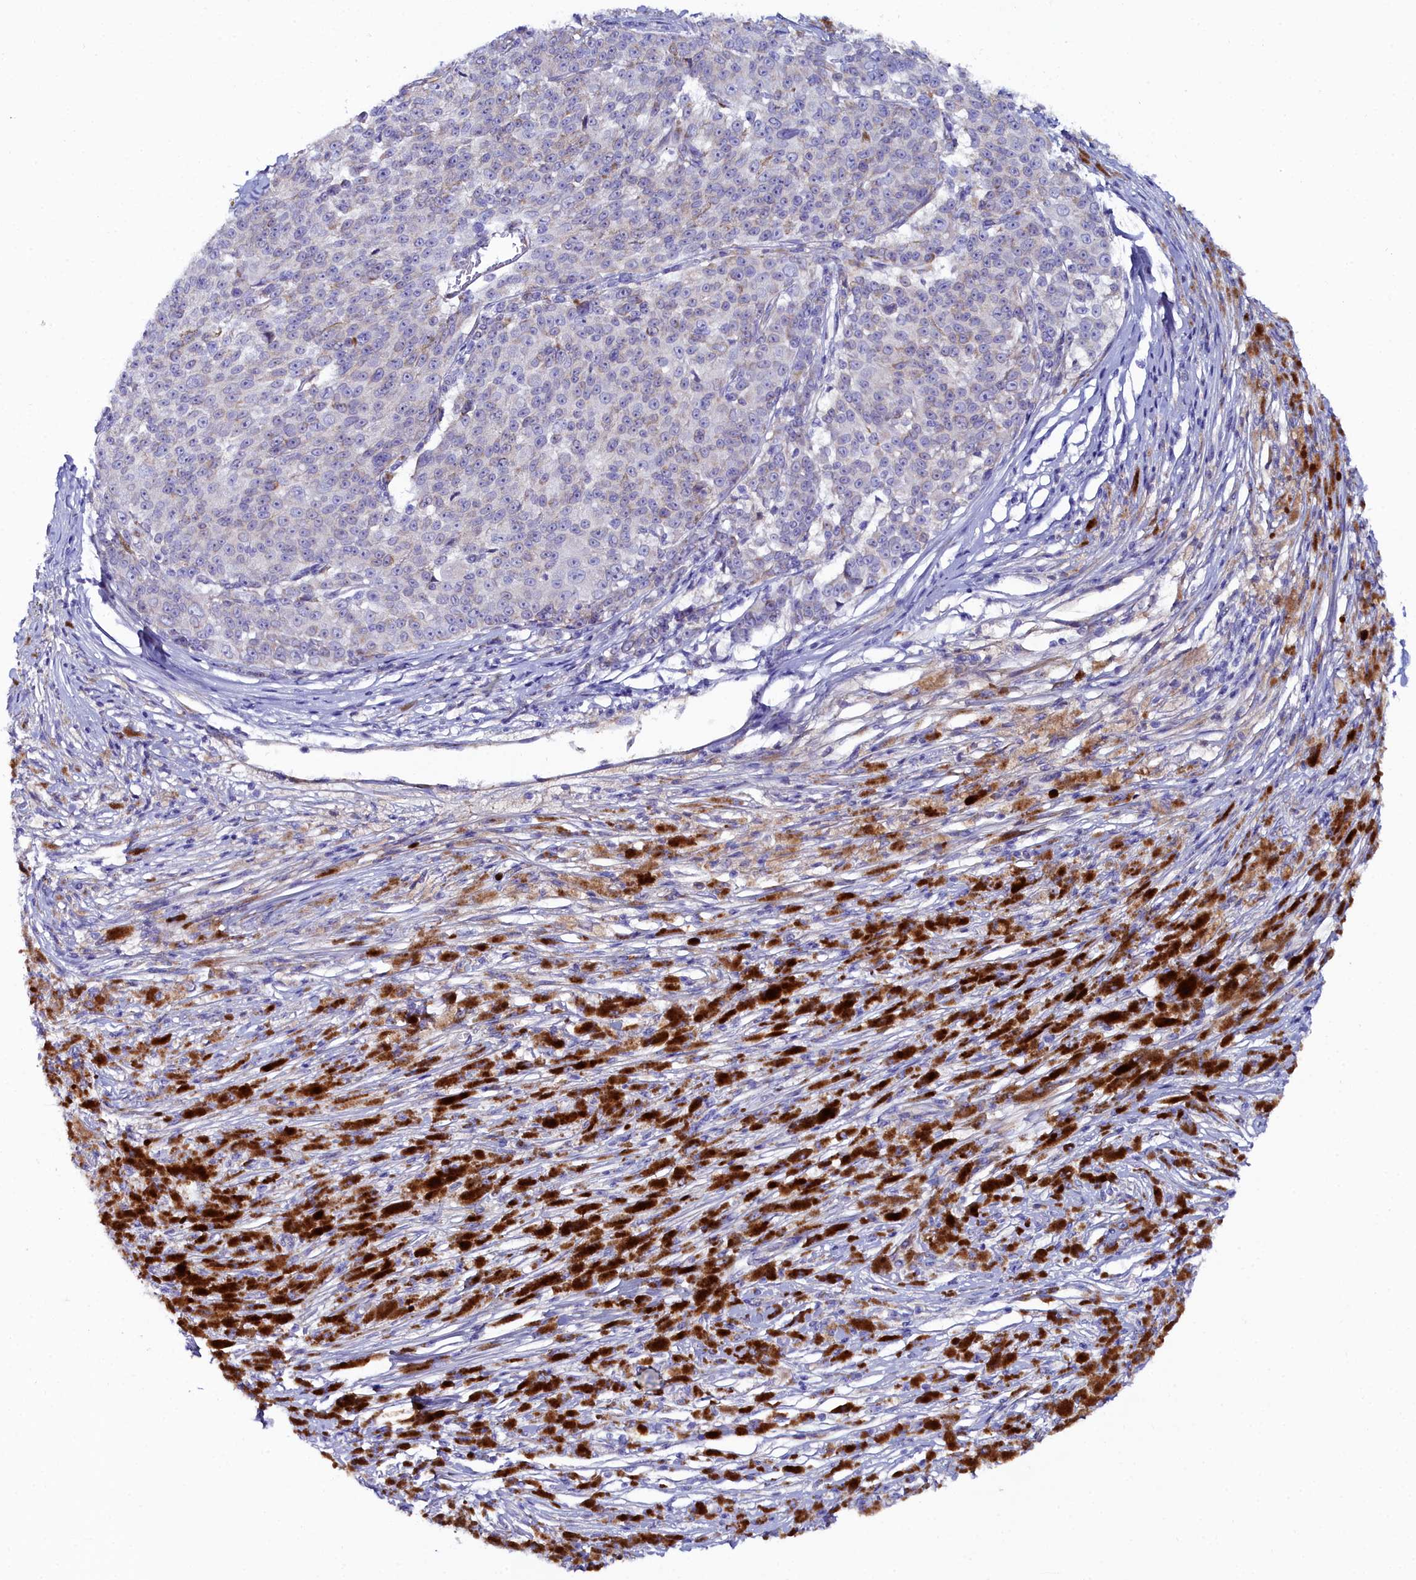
{"staining": {"intensity": "negative", "quantity": "none", "location": "none"}, "tissue": "melanoma", "cell_type": "Tumor cells", "image_type": "cancer", "snomed": [{"axis": "morphology", "description": "Malignant melanoma, NOS"}, {"axis": "topography", "description": "Skin"}], "caption": "Immunohistochemistry (IHC) photomicrograph of neoplastic tissue: melanoma stained with DAB (3,3'-diaminobenzidine) reveals no significant protein expression in tumor cells.", "gene": "SLC49A3", "patient": {"sex": "female", "age": 52}}